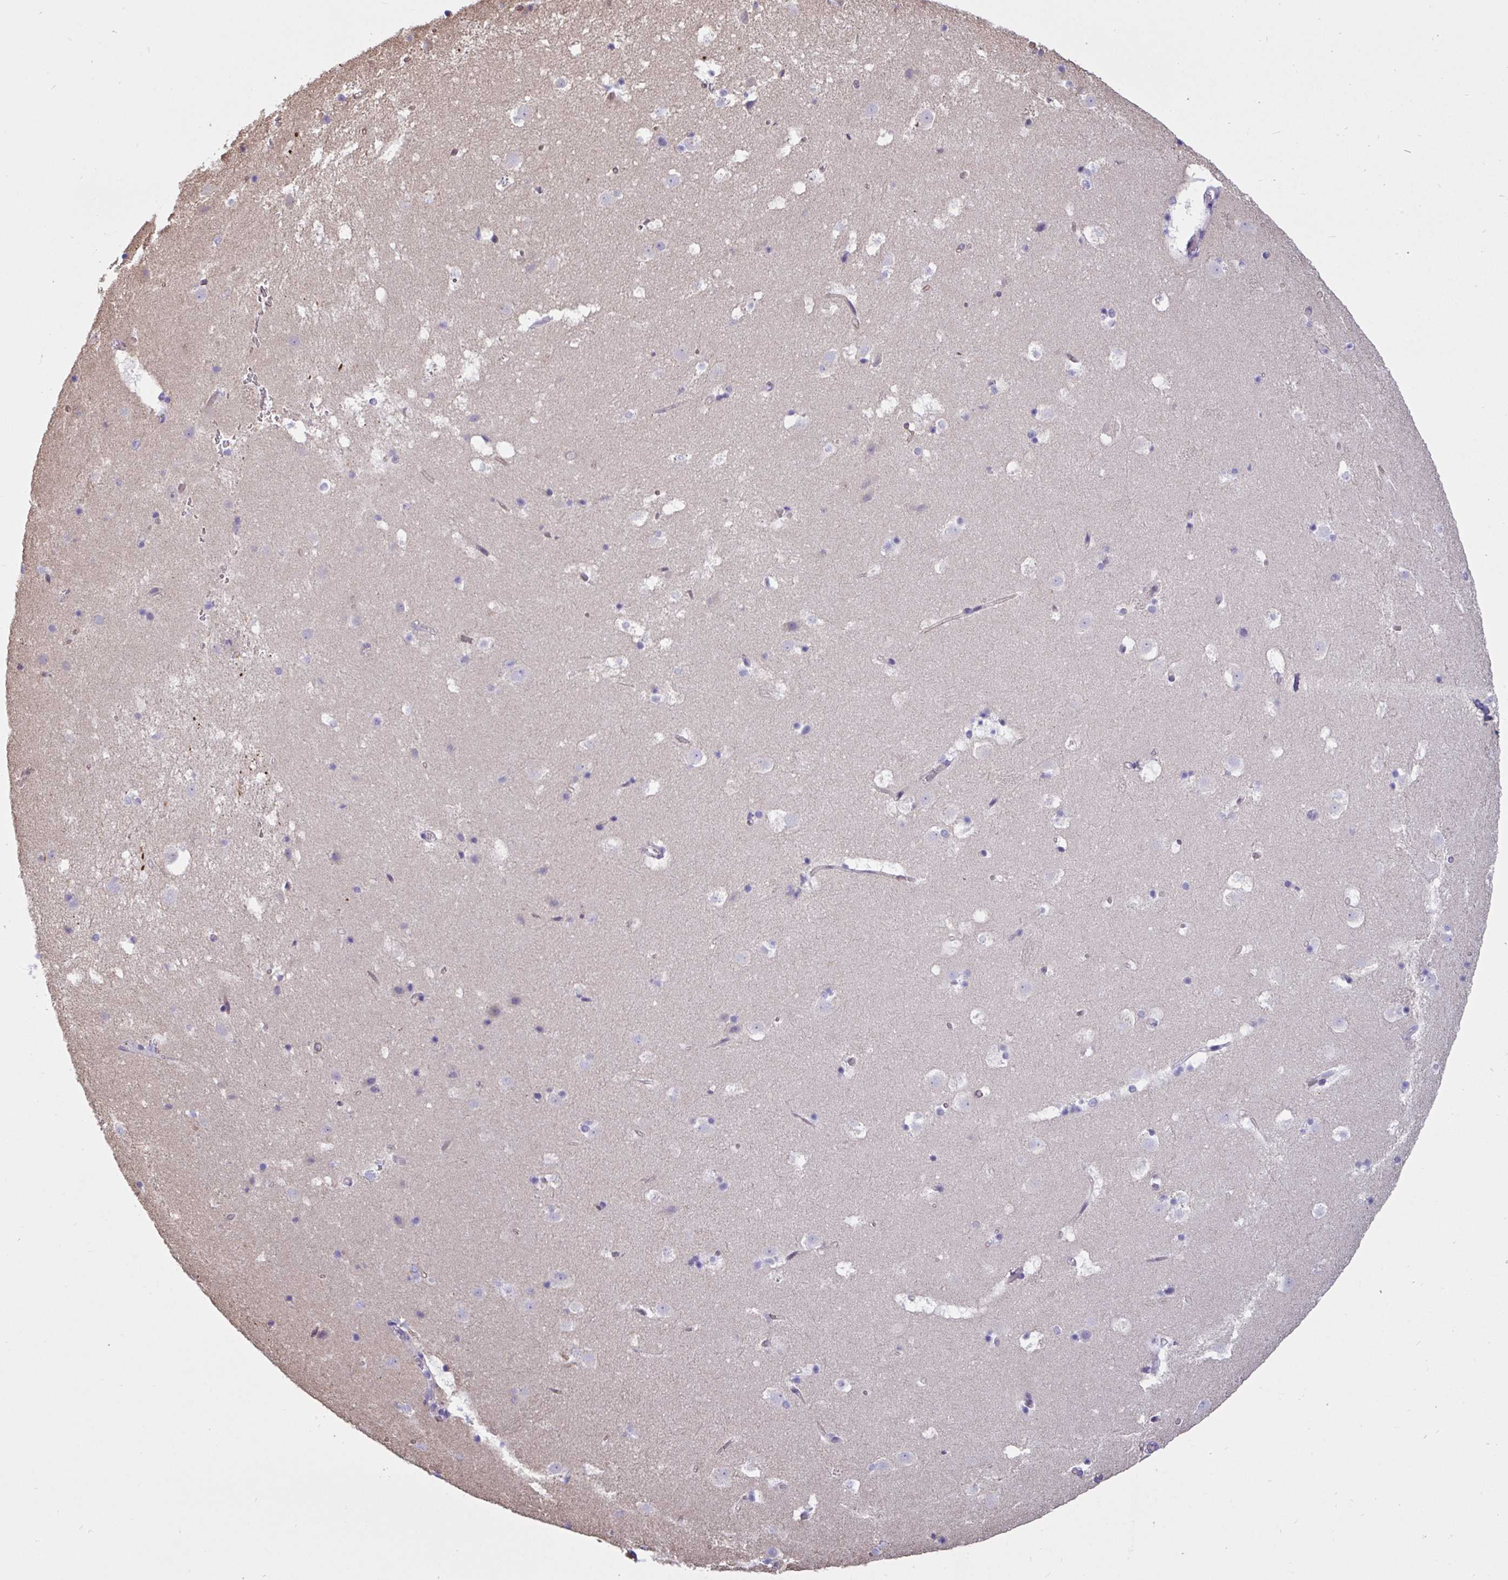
{"staining": {"intensity": "negative", "quantity": "none", "location": "none"}, "tissue": "caudate", "cell_type": "Glial cells", "image_type": "normal", "snomed": [{"axis": "morphology", "description": "Normal tissue, NOS"}, {"axis": "topography", "description": "Lateral ventricle wall"}], "caption": "The histopathology image shows no staining of glial cells in unremarkable caudate.", "gene": "RPL22L1", "patient": {"sex": "male", "age": 37}}